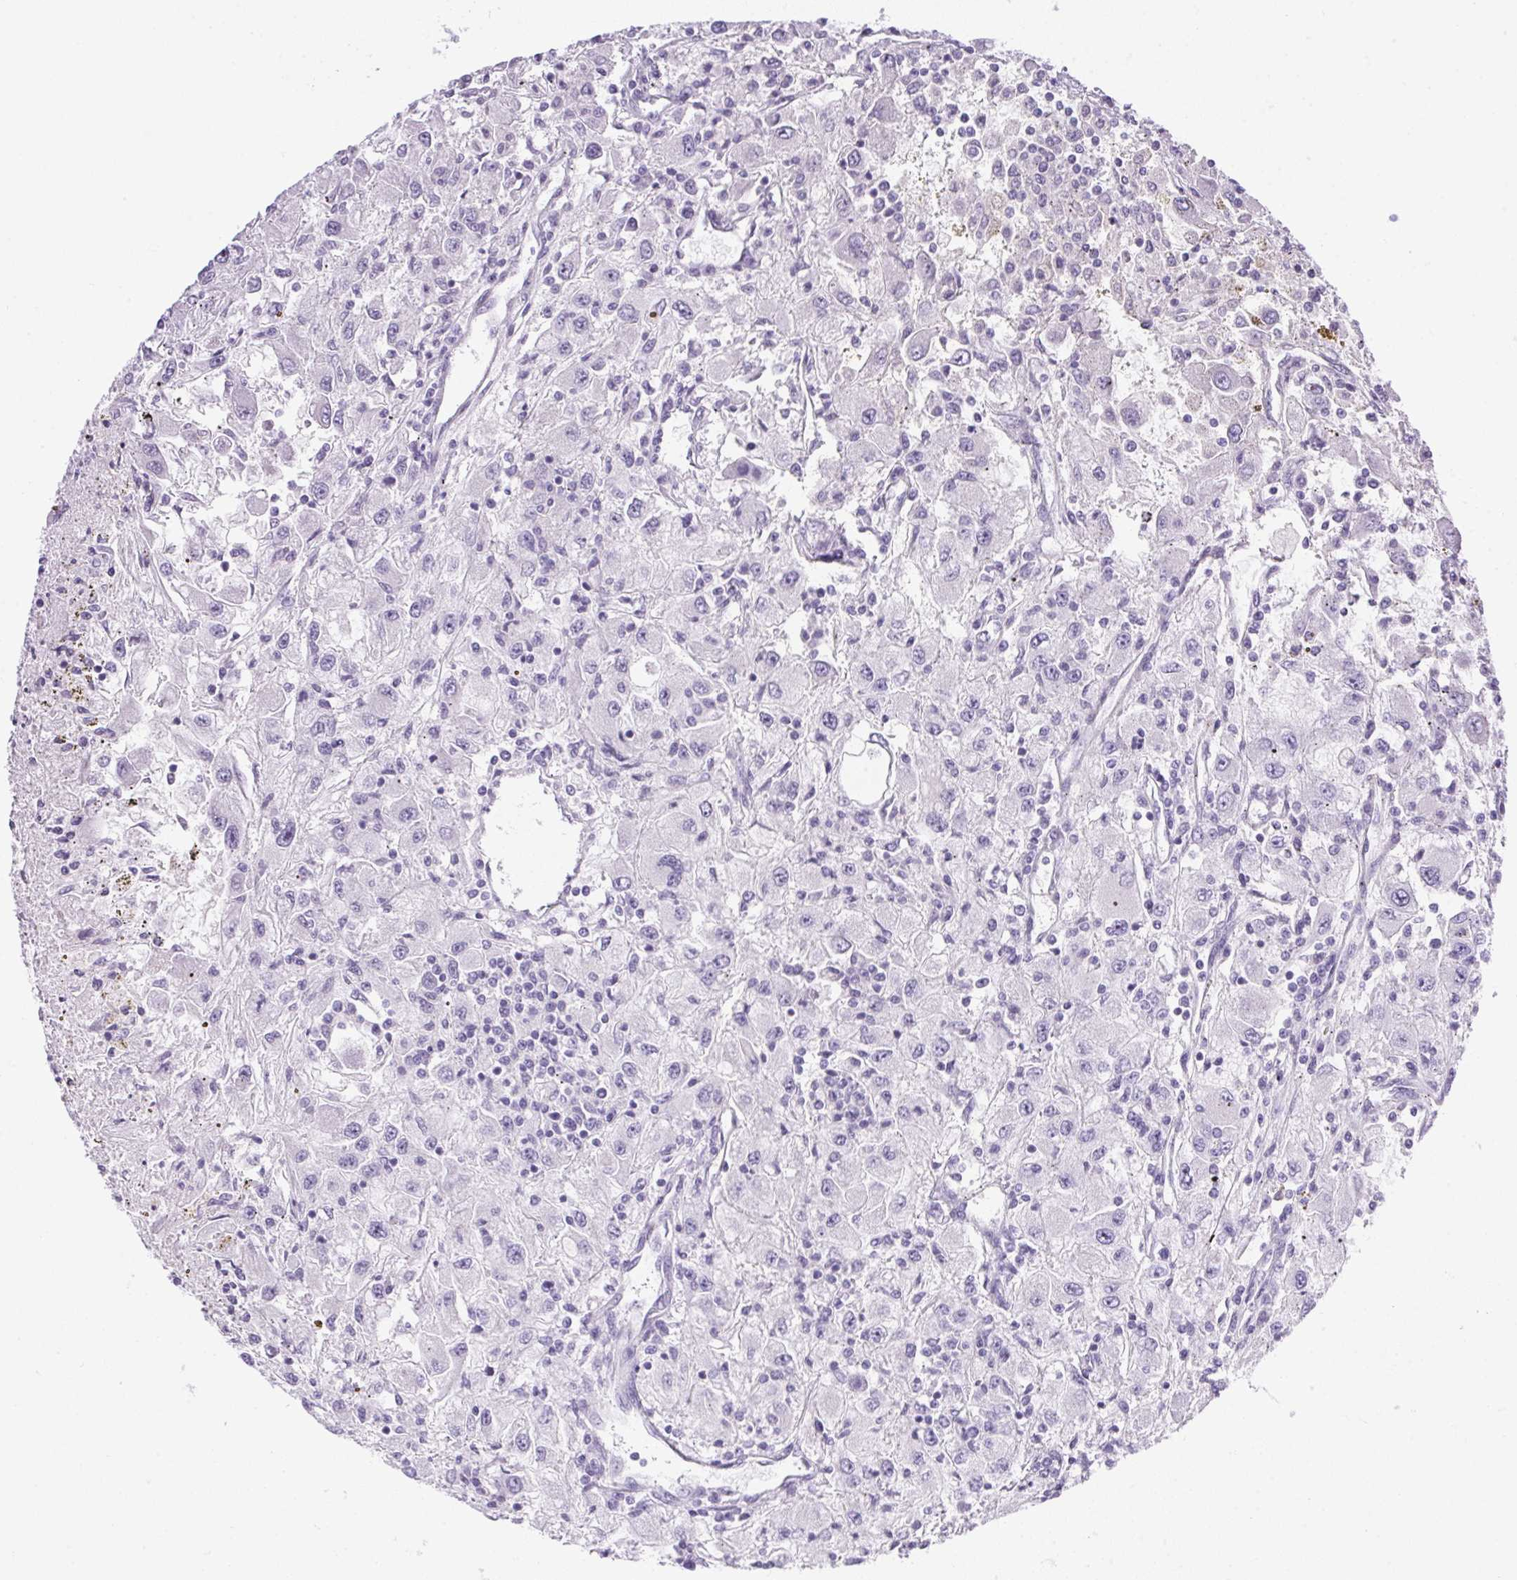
{"staining": {"intensity": "negative", "quantity": "none", "location": "none"}, "tissue": "renal cancer", "cell_type": "Tumor cells", "image_type": "cancer", "snomed": [{"axis": "morphology", "description": "Adenocarcinoma, NOS"}, {"axis": "topography", "description": "Kidney"}], "caption": "Tumor cells are negative for brown protein staining in renal cancer. The staining is performed using DAB (3,3'-diaminobenzidine) brown chromogen with nuclei counter-stained in using hematoxylin.", "gene": "ATP6V0A4", "patient": {"sex": "female", "age": 67}}